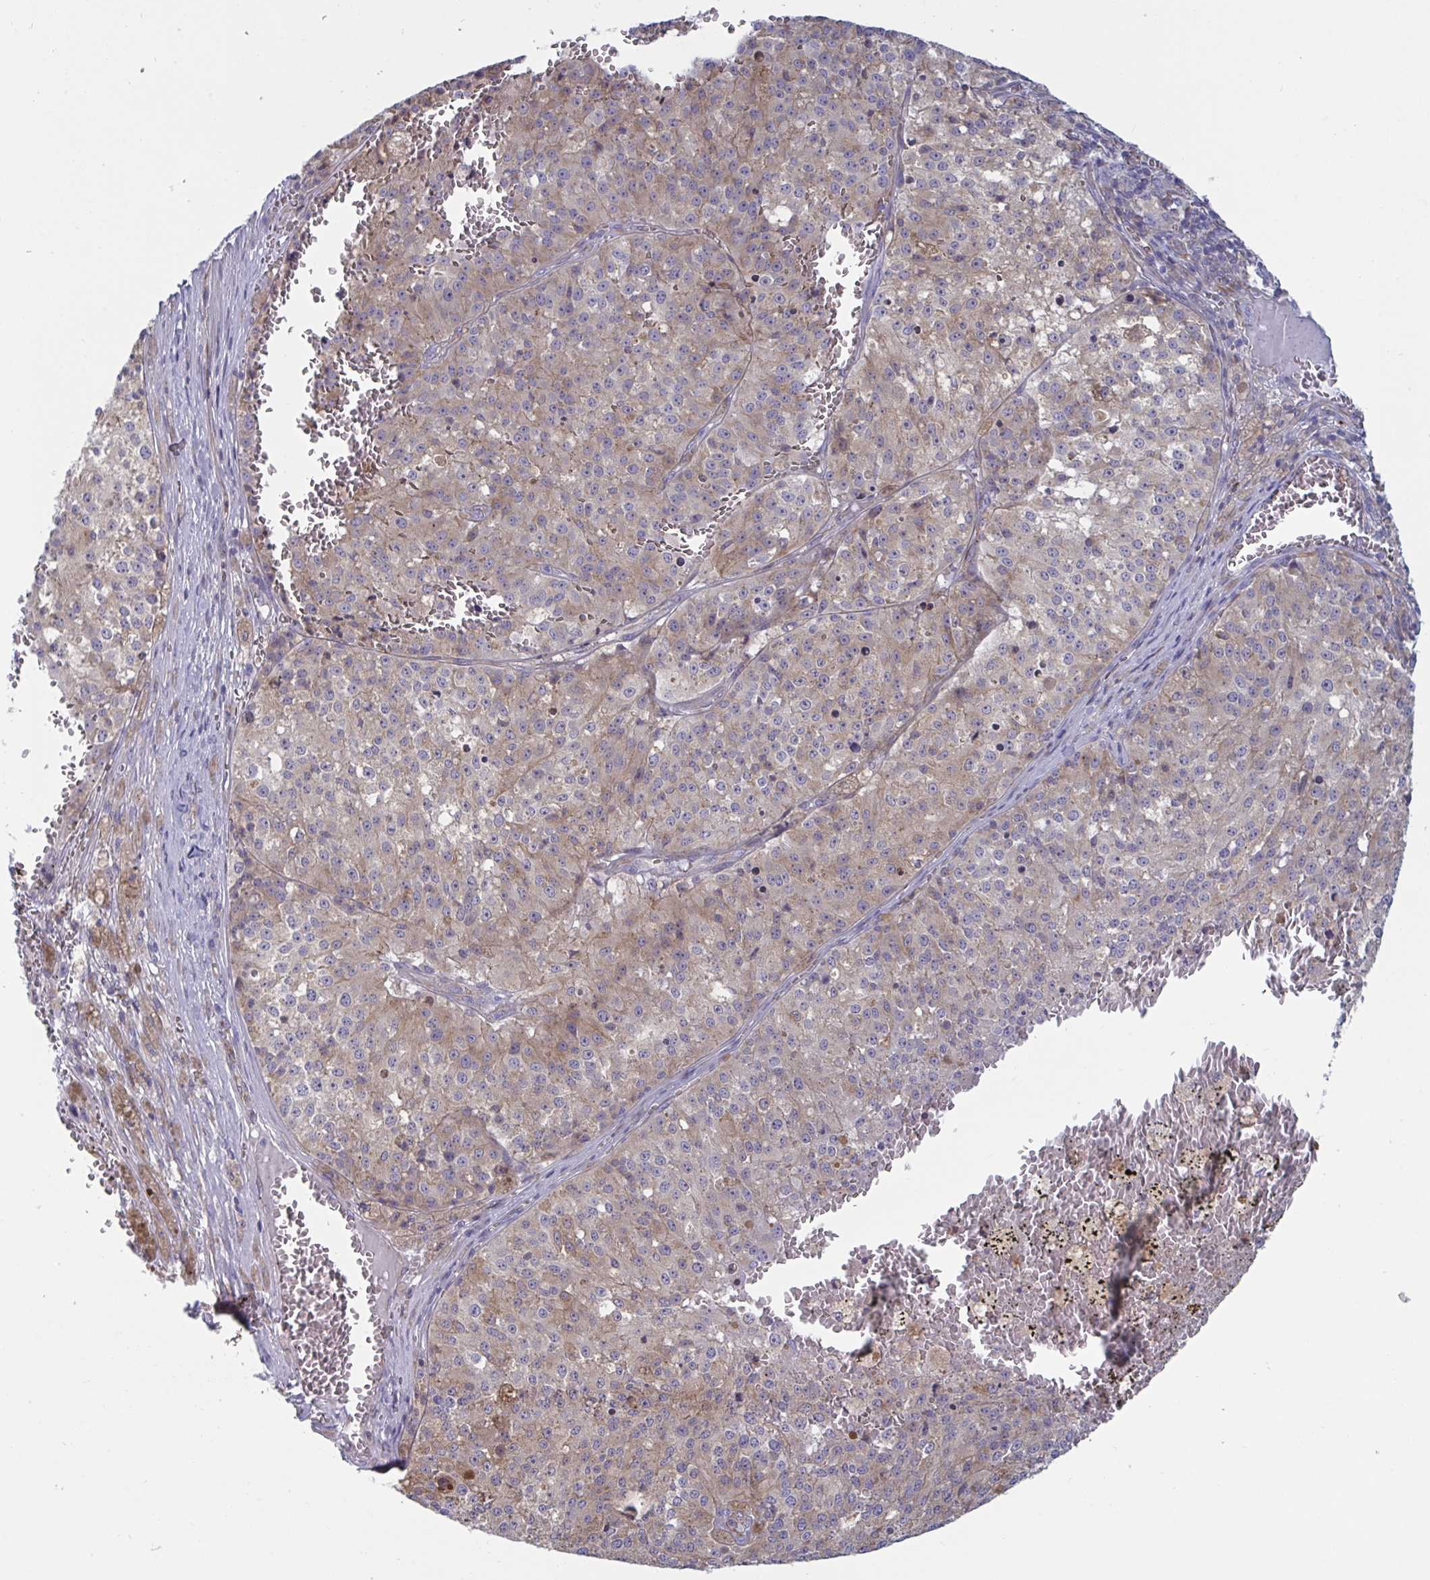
{"staining": {"intensity": "weak", "quantity": "25%-75%", "location": "cytoplasmic/membranous"}, "tissue": "melanoma", "cell_type": "Tumor cells", "image_type": "cancer", "snomed": [{"axis": "morphology", "description": "Malignant melanoma, Metastatic site"}, {"axis": "topography", "description": "Lymph node"}], "caption": "Malignant melanoma (metastatic site) stained with DAB (3,3'-diaminobenzidine) immunohistochemistry (IHC) exhibits low levels of weak cytoplasmic/membranous staining in about 25%-75% of tumor cells.", "gene": "SLC9A6", "patient": {"sex": "female", "age": 64}}